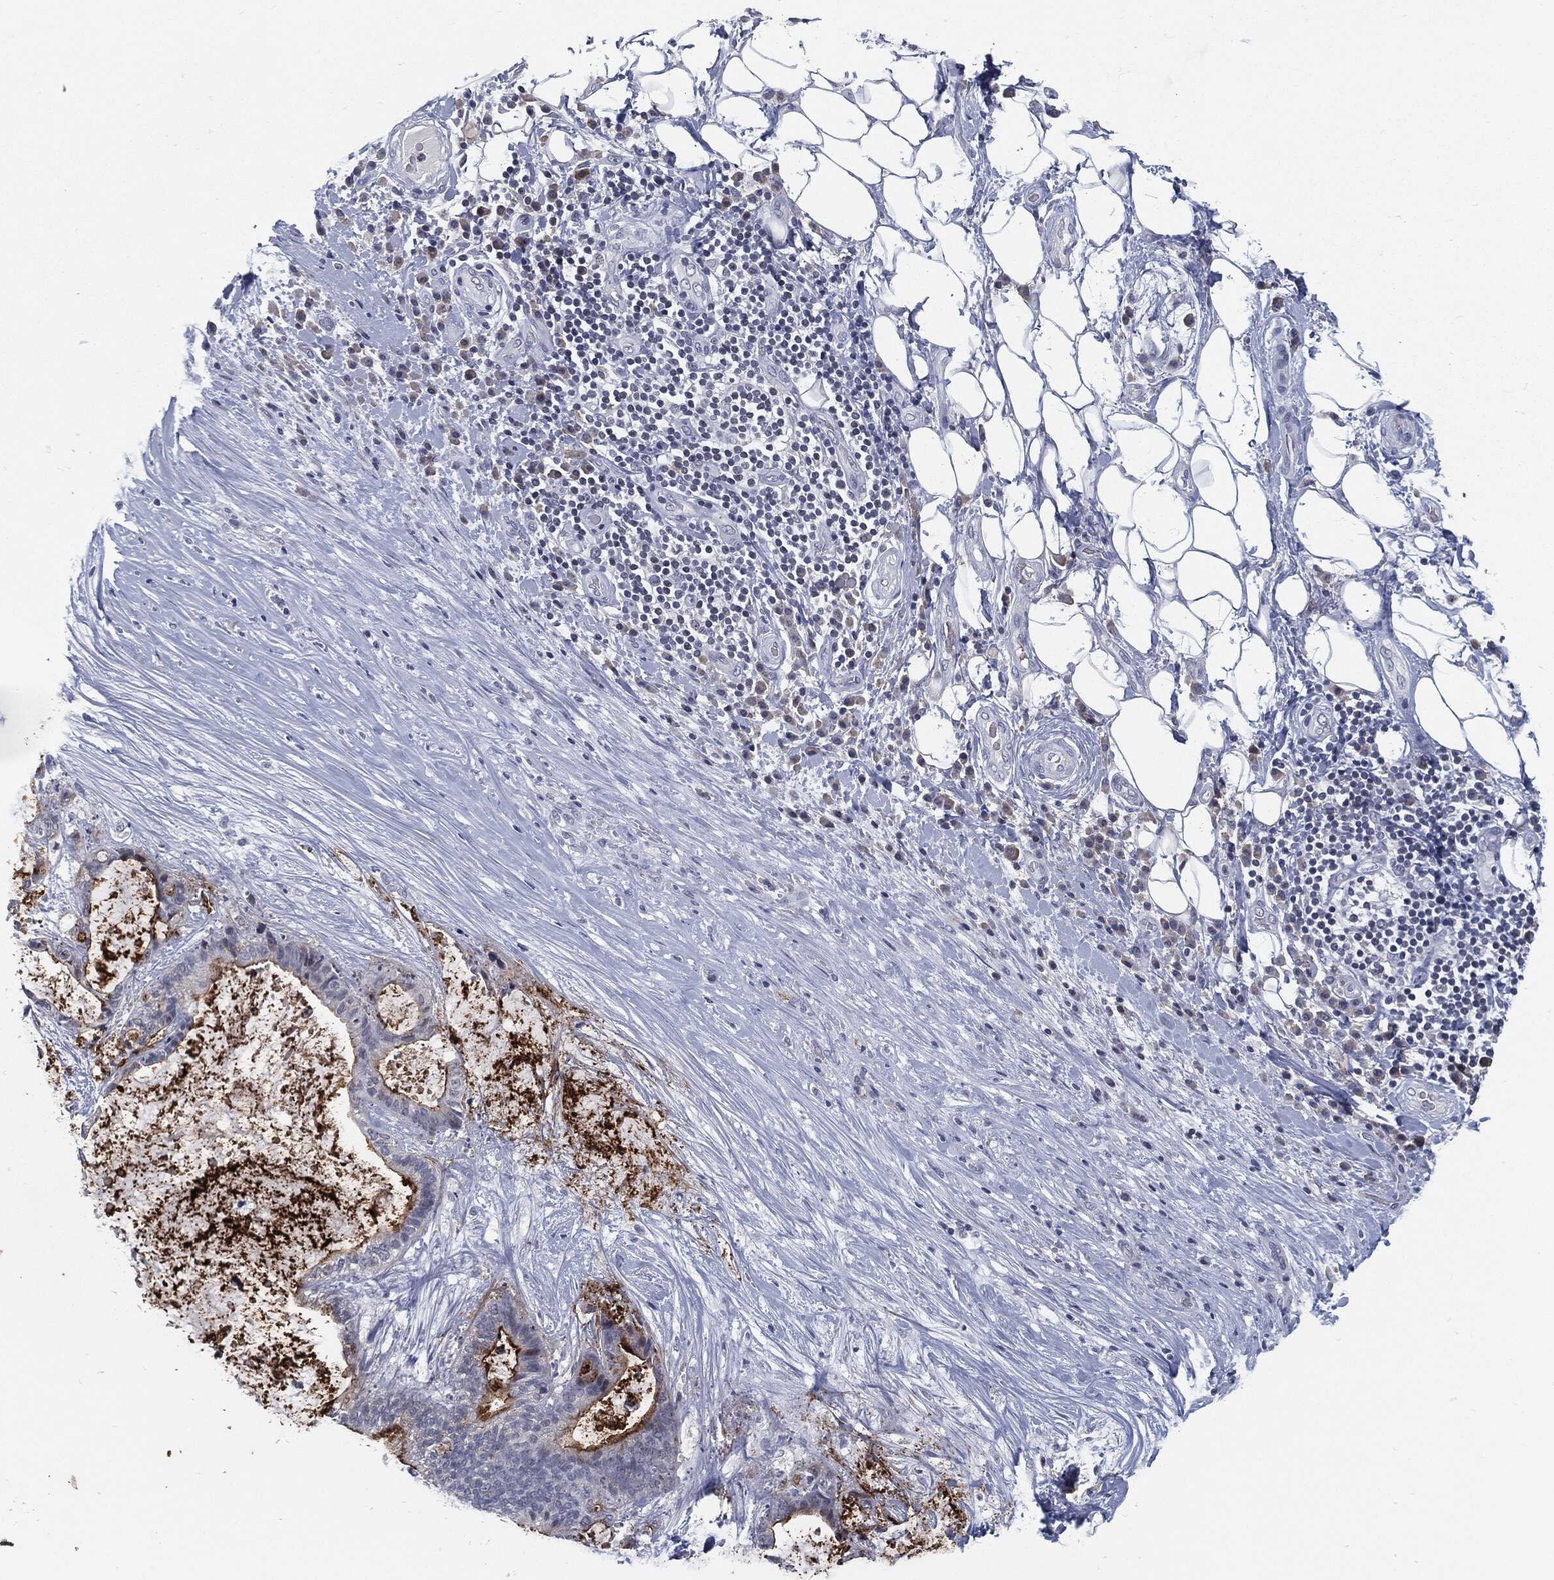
{"staining": {"intensity": "strong", "quantity": "25%-75%", "location": "cytoplasmic/membranous"}, "tissue": "liver cancer", "cell_type": "Tumor cells", "image_type": "cancer", "snomed": [{"axis": "morphology", "description": "Cholangiocarcinoma"}, {"axis": "topography", "description": "Liver"}], "caption": "Protein analysis of liver cancer tissue demonstrates strong cytoplasmic/membranous staining in approximately 25%-75% of tumor cells.", "gene": "PROM1", "patient": {"sex": "female", "age": 73}}